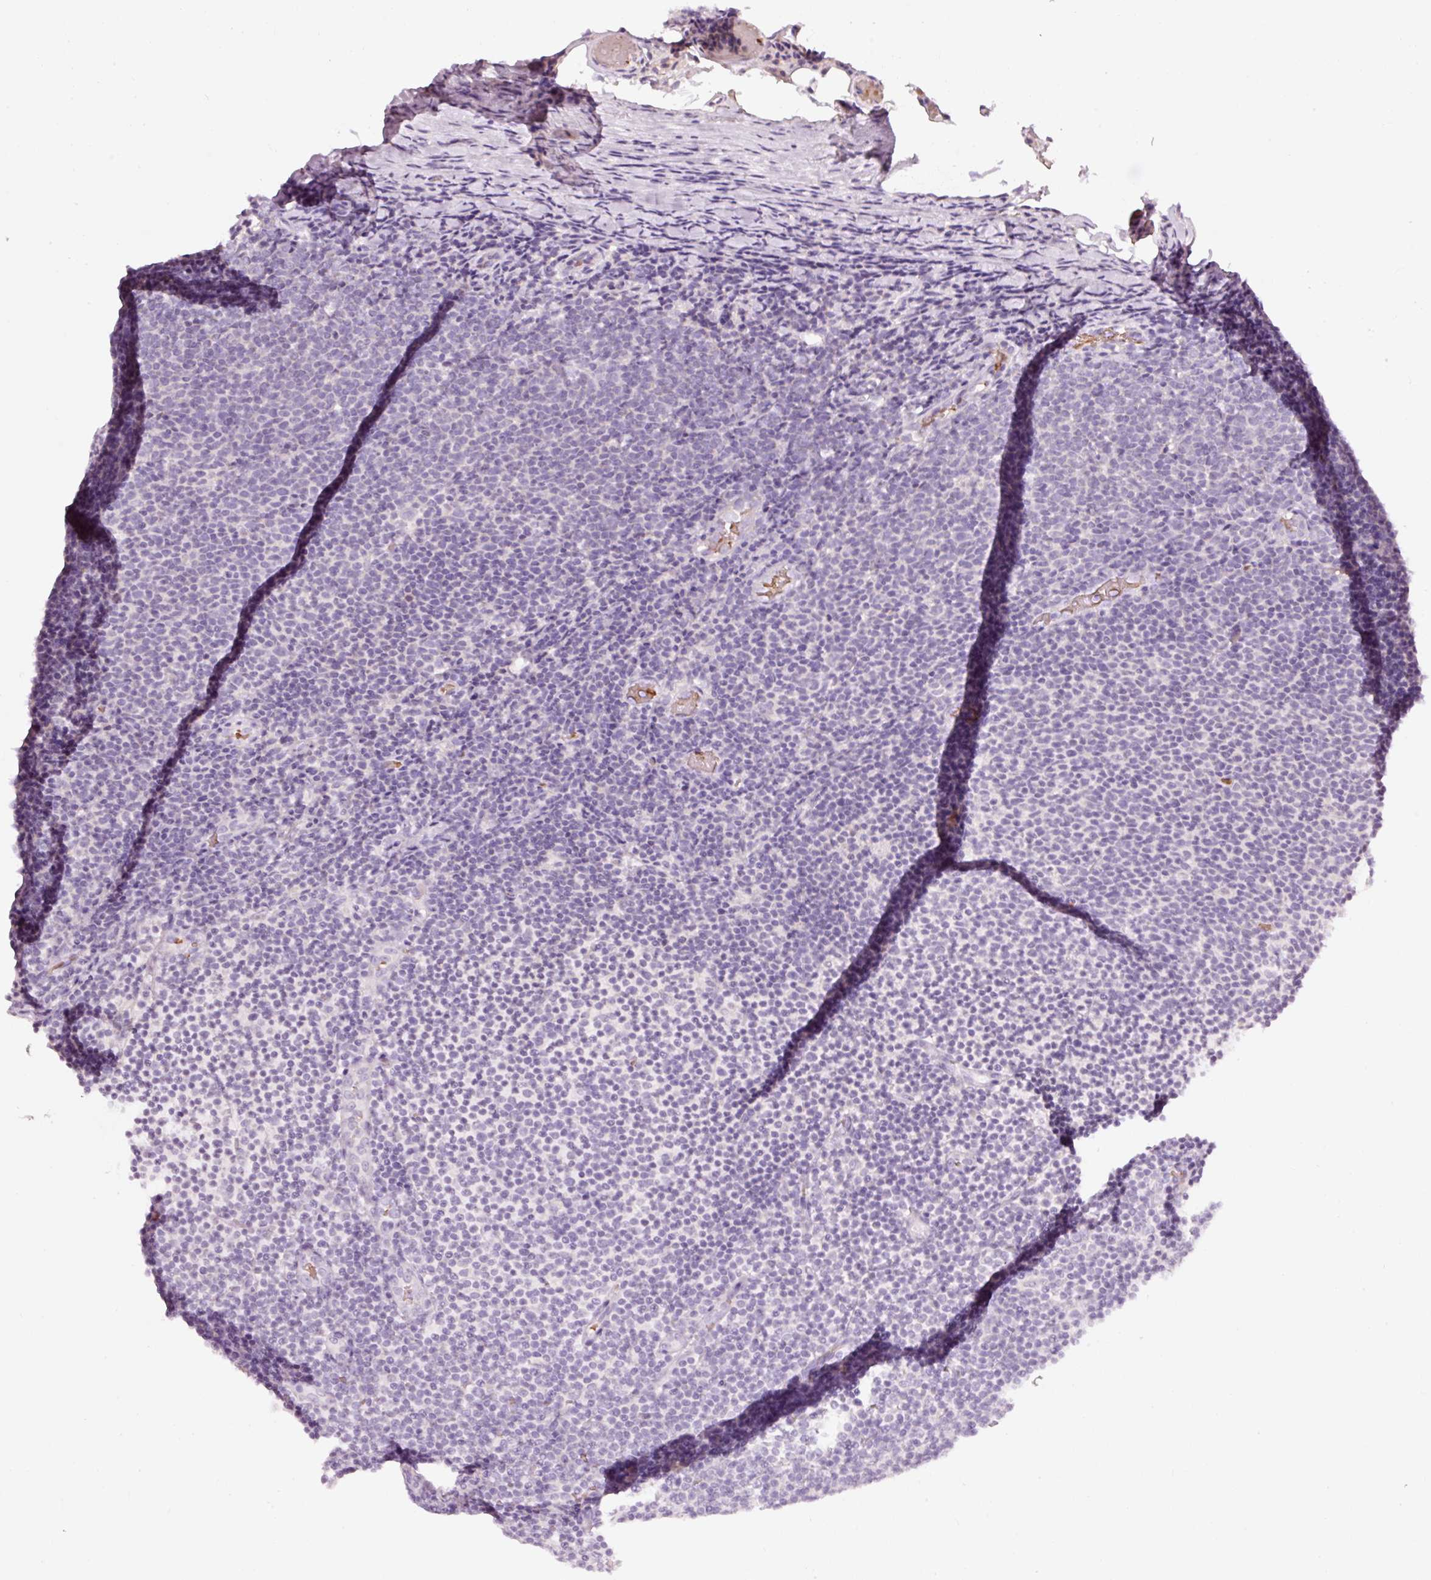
{"staining": {"intensity": "negative", "quantity": "none", "location": "none"}, "tissue": "lymphoma", "cell_type": "Tumor cells", "image_type": "cancer", "snomed": [{"axis": "morphology", "description": "Malignant lymphoma, non-Hodgkin's type, Low grade"}, {"axis": "topography", "description": "Lymph node"}], "caption": "Lymphoma was stained to show a protein in brown. There is no significant staining in tumor cells. The staining is performed using DAB brown chromogen with nuclei counter-stained in using hematoxylin.", "gene": "LDHAL6B", "patient": {"sex": "male", "age": 66}}